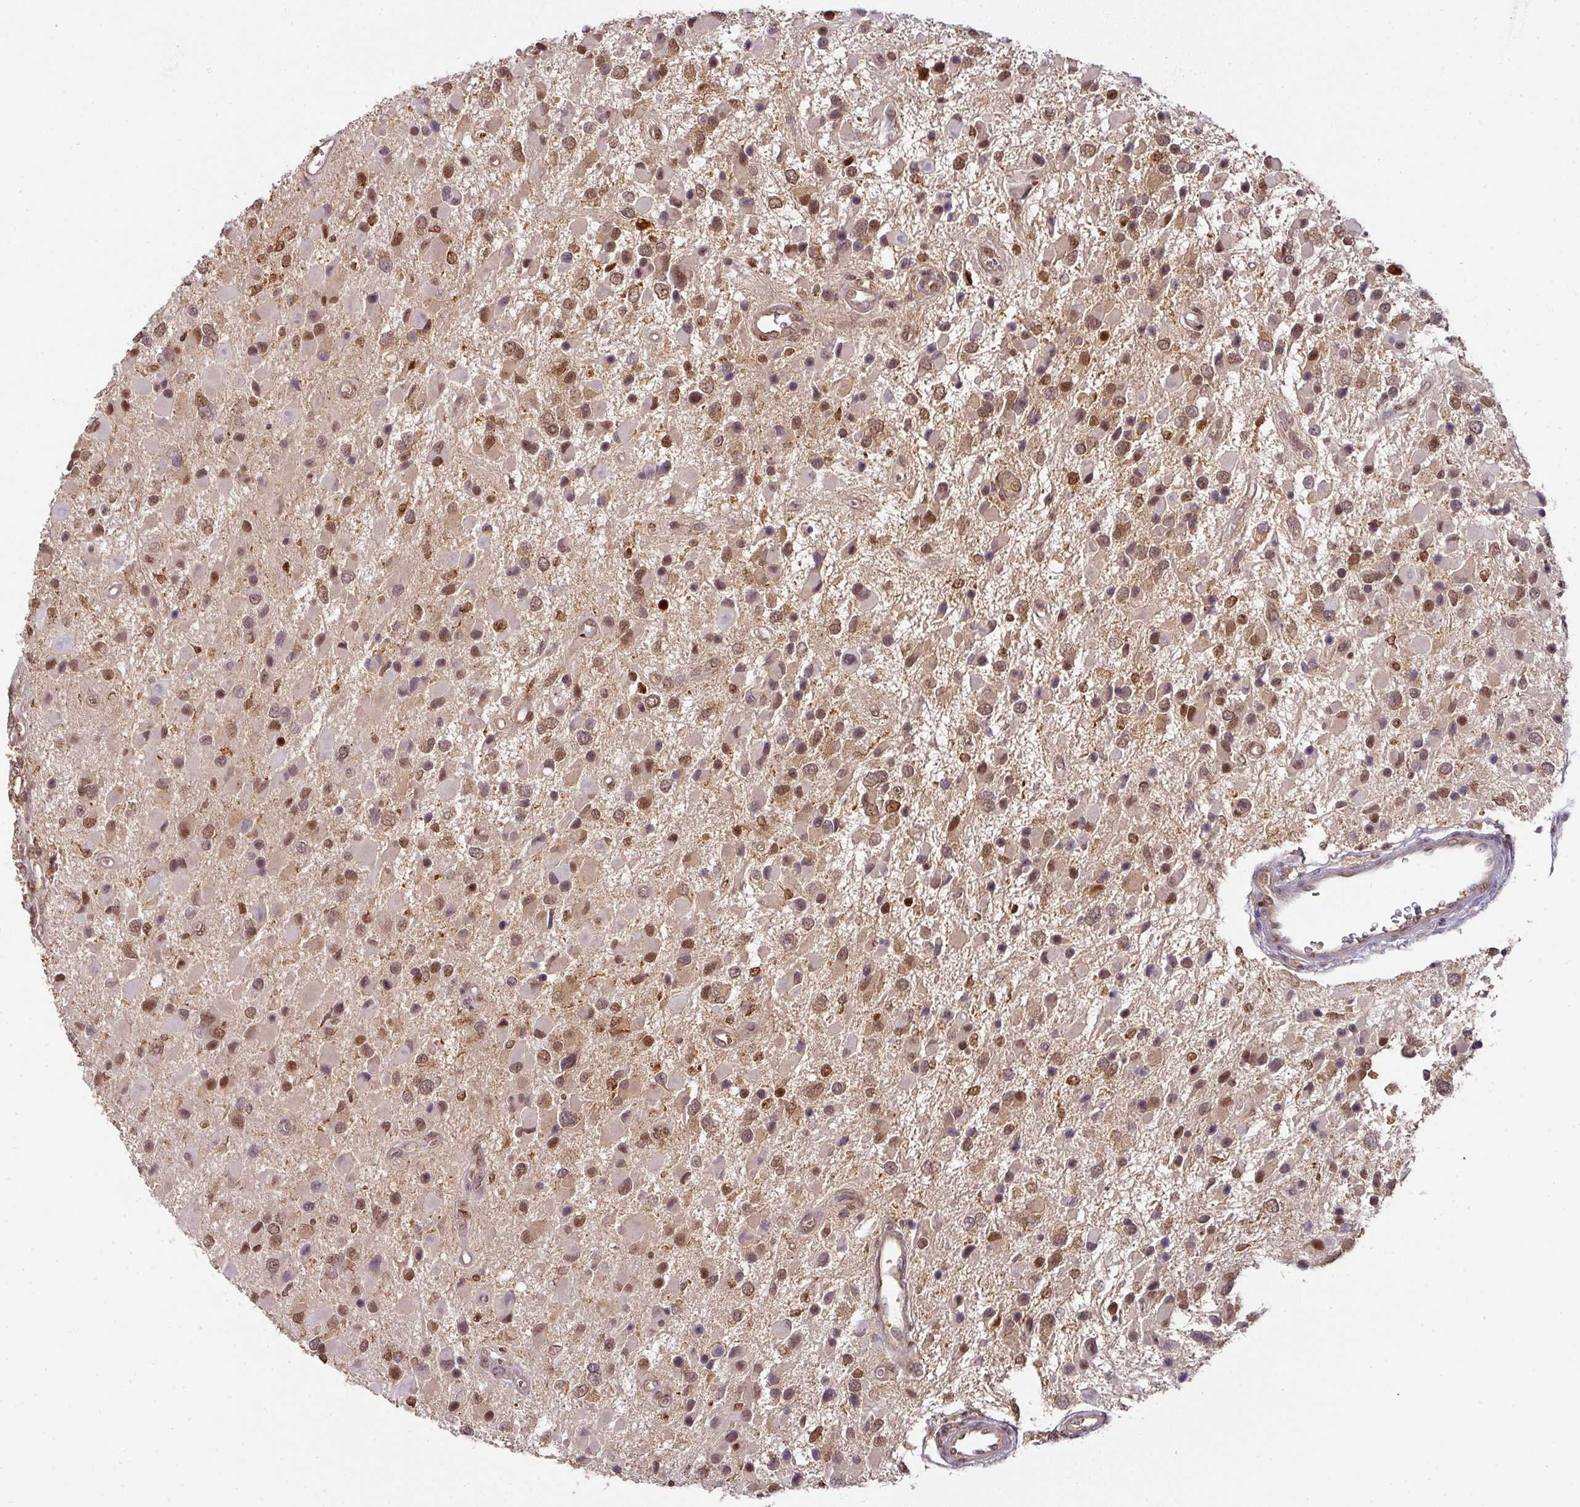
{"staining": {"intensity": "moderate", "quantity": ">75%", "location": "nuclear"}, "tissue": "glioma", "cell_type": "Tumor cells", "image_type": "cancer", "snomed": [{"axis": "morphology", "description": "Glioma, malignant, High grade"}, {"axis": "topography", "description": "Brain"}], "caption": "An image of human glioma stained for a protein reveals moderate nuclear brown staining in tumor cells.", "gene": "RANBP9", "patient": {"sex": "male", "age": 53}}